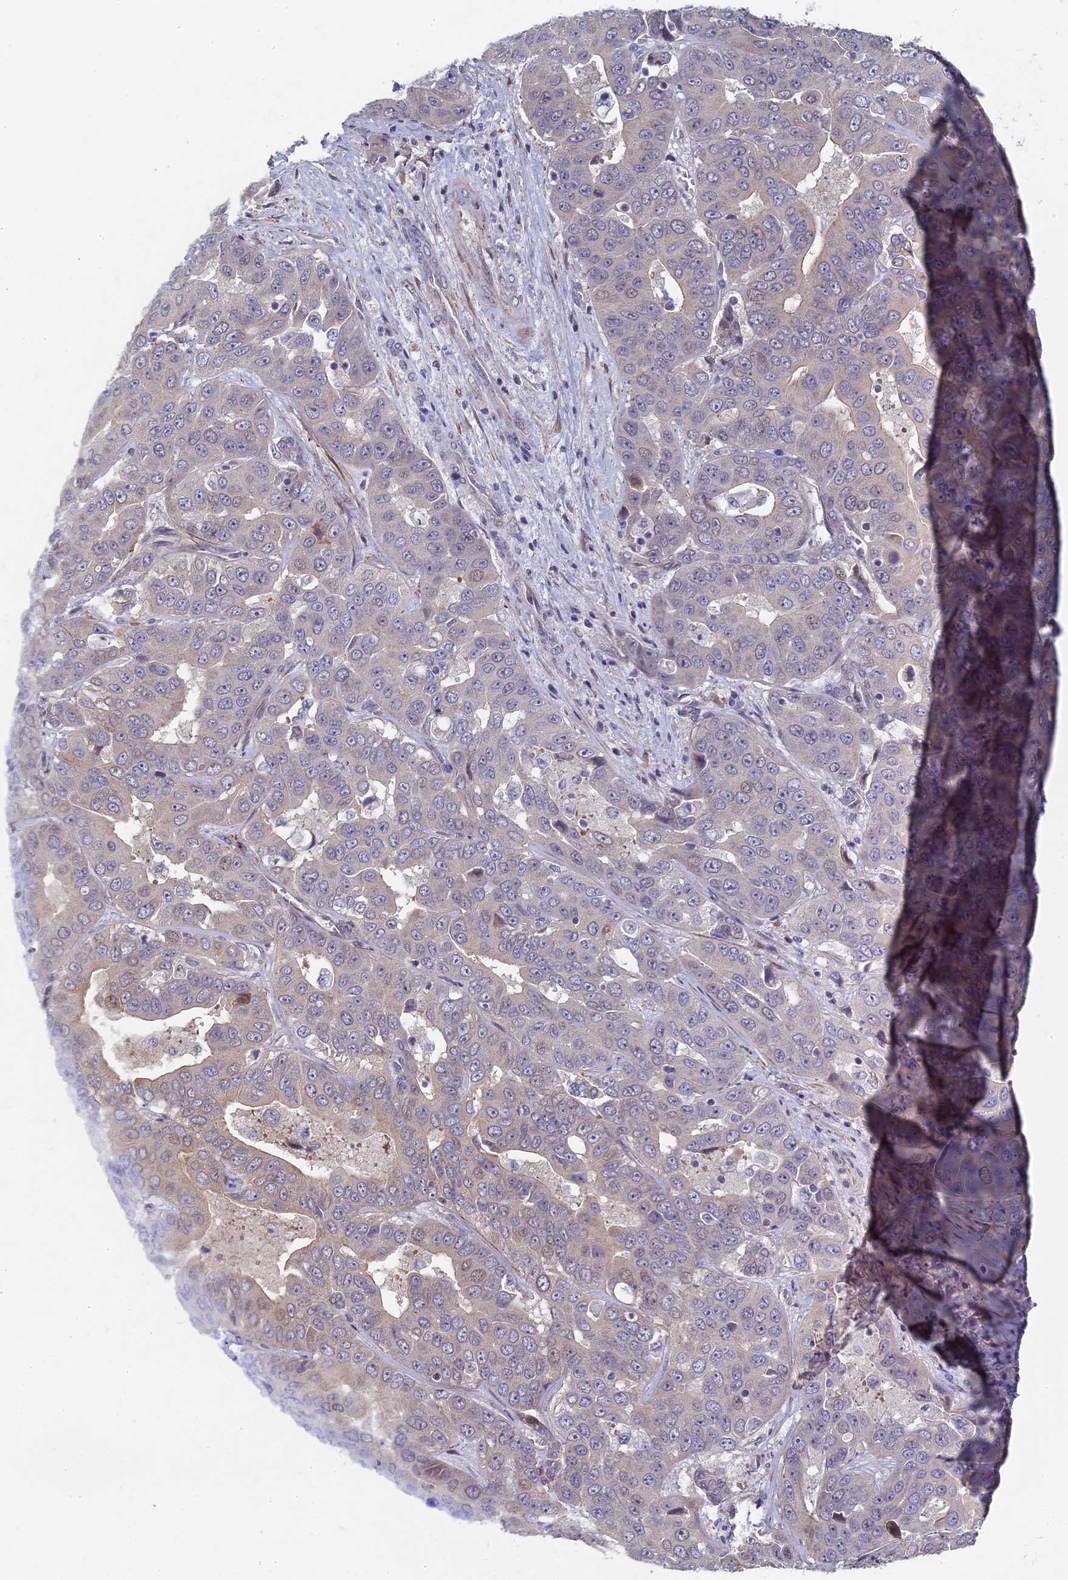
{"staining": {"intensity": "weak", "quantity": "<25%", "location": "cytoplasmic/membranous"}, "tissue": "liver cancer", "cell_type": "Tumor cells", "image_type": "cancer", "snomed": [{"axis": "morphology", "description": "Cholangiocarcinoma"}, {"axis": "topography", "description": "Liver"}], "caption": "Tumor cells are negative for brown protein staining in liver cholangiocarcinoma.", "gene": "DIXDC1", "patient": {"sex": "female", "age": 52}}